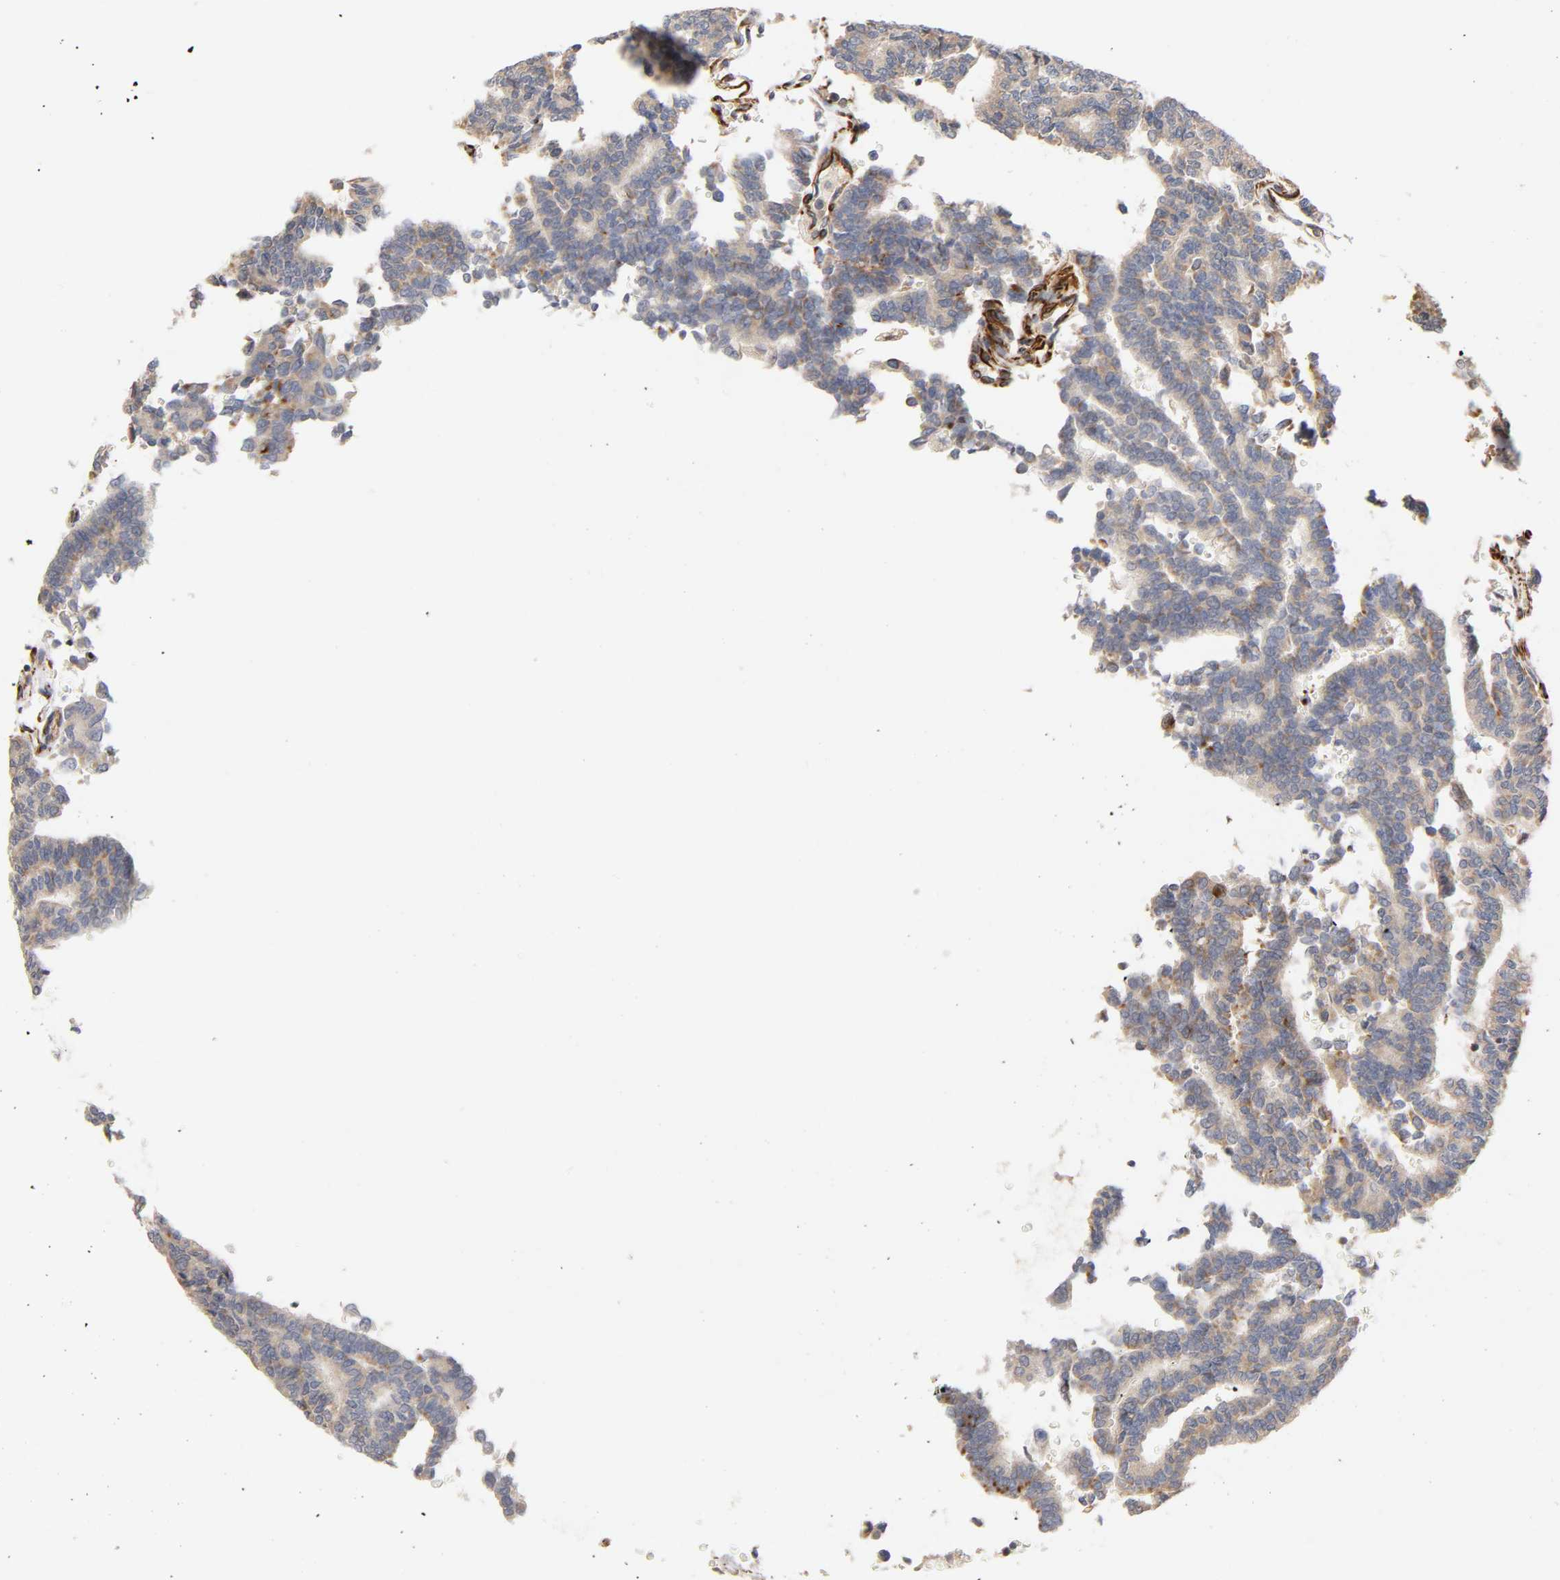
{"staining": {"intensity": "moderate", "quantity": ">75%", "location": "cytoplasmic/membranous"}, "tissue": "thyroid cancer", "cell_type": "Tumor cells", "image_type": "cancer", "snomed": [{"axis": "morphology", "description": "Papillary adenocarcinoma, NOS"}, {"axis": "topography", "description": "Thyroid gland"}], "caption": "Moderate cytoplasmic/membranous staining for a protein is seen in approximately >75% of tumor cells of thyroid papillary adenocarcinoma using immunohistochemistry.", "gene": "FAM118A", "patient": {"sex": "female", "age": 35}}